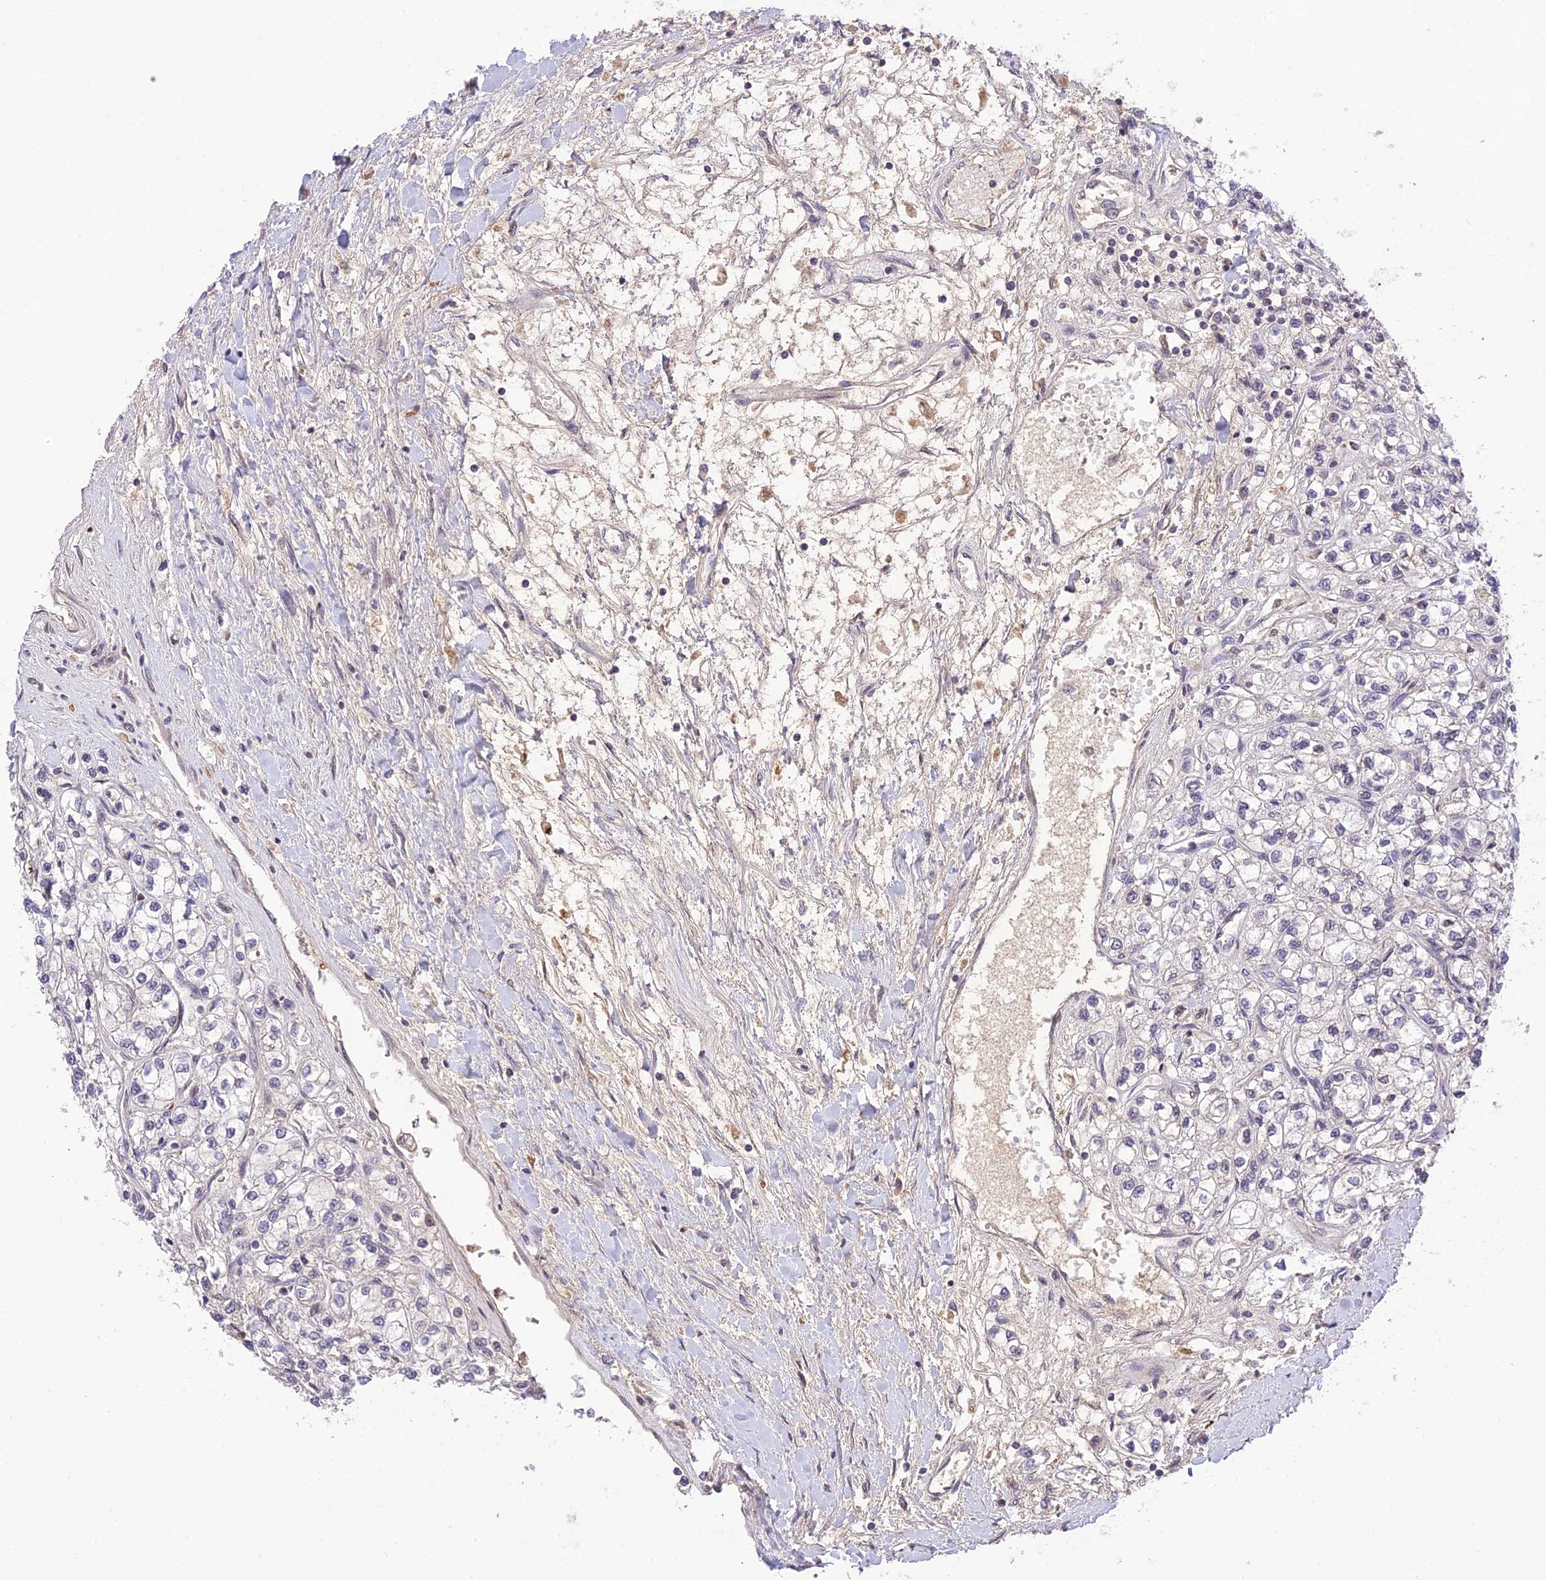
{"staining": {"intensity": "negative", "quantity": "none", "location": "none"}, "tissue": "renal cancer", "cell_type": "Tumor cells", "image_type": "cancer", "snomed": [{"axis": "morphology", "description": "Adenocarcinoma, NOS"}, {"axis": "topography", "description": "Kidney"}], "caption": "A photomicrograph of human adenocarcinoma (renal) is negative for staining in tumor cells.", "gene": "TEKT1", "patient": {"sex": "male", "age": 80}}